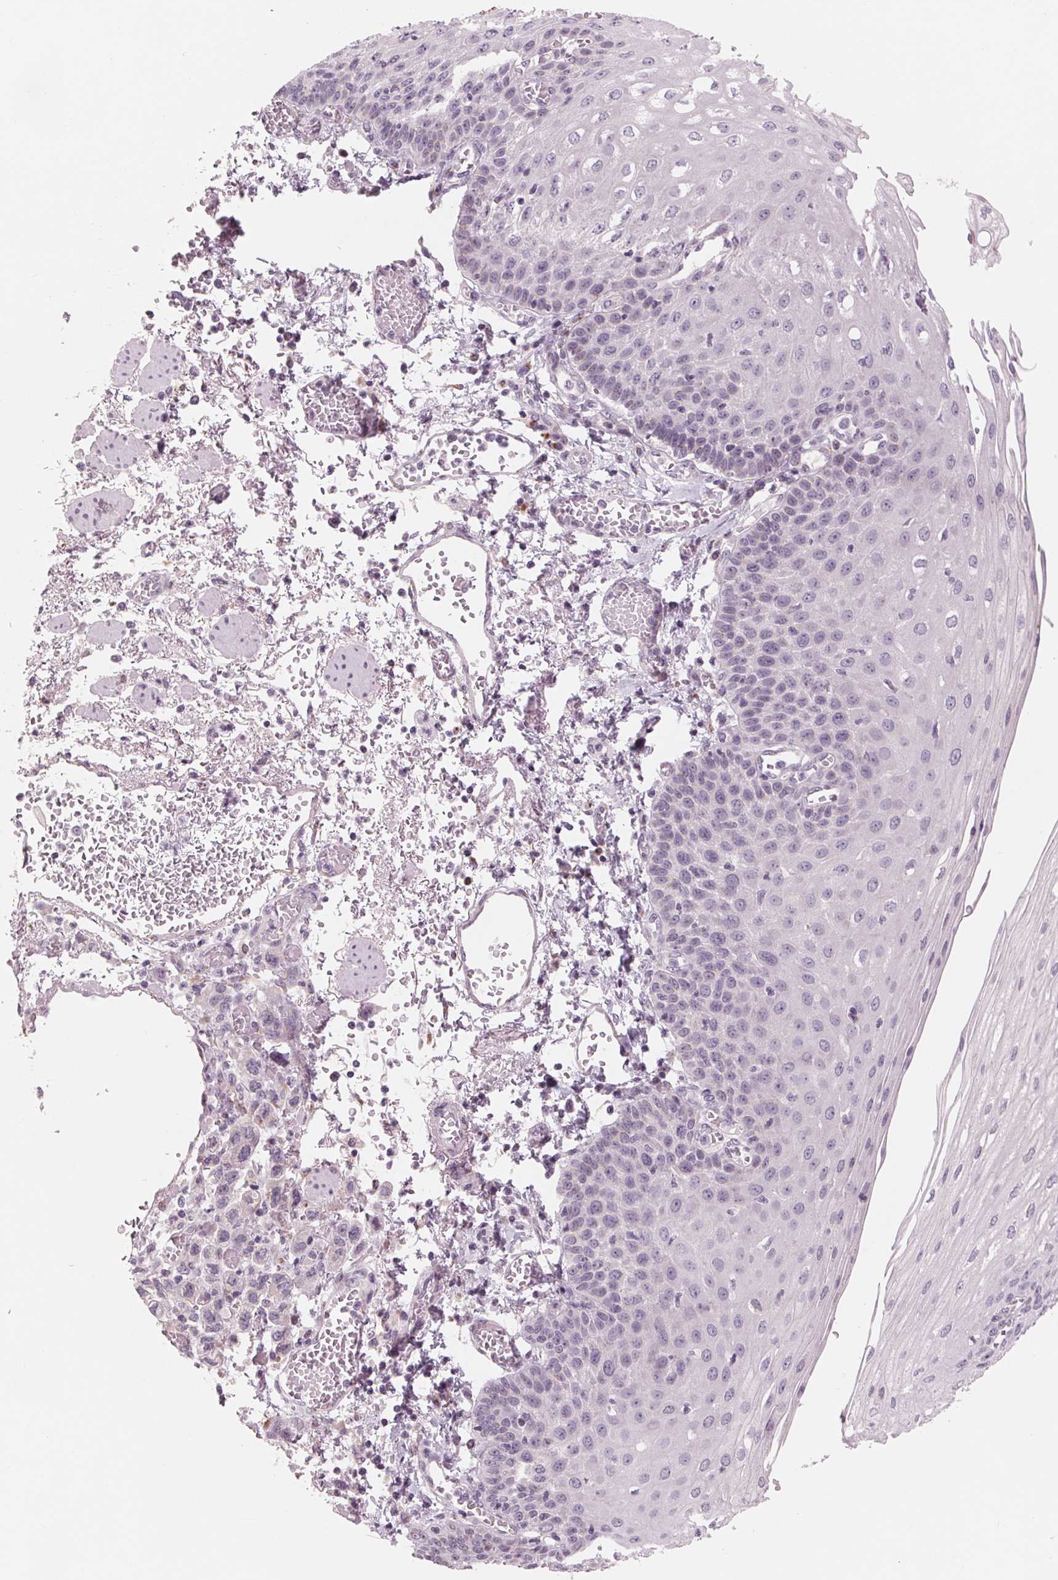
{"staining": {"intensity": "negative", "quantity": "none", "location": "none"}, "tissue": "esophagus", "cell_type": "Squamous epithelial cells", "image_type": "normal", "snomed": [{"axis": "morphology", "description": "Normal tissue, NOS"}, {"axis": "morphology", "description": "Adenocarcinoma, NOS"}, {"axis": "topography", "description": "Esophagus"}], "caption": "Squamous epithelial cells are negative for brown protein staining in benign esophagus.", "gene": "IL9R", "patient": {"sex": "male", "age": 81}}